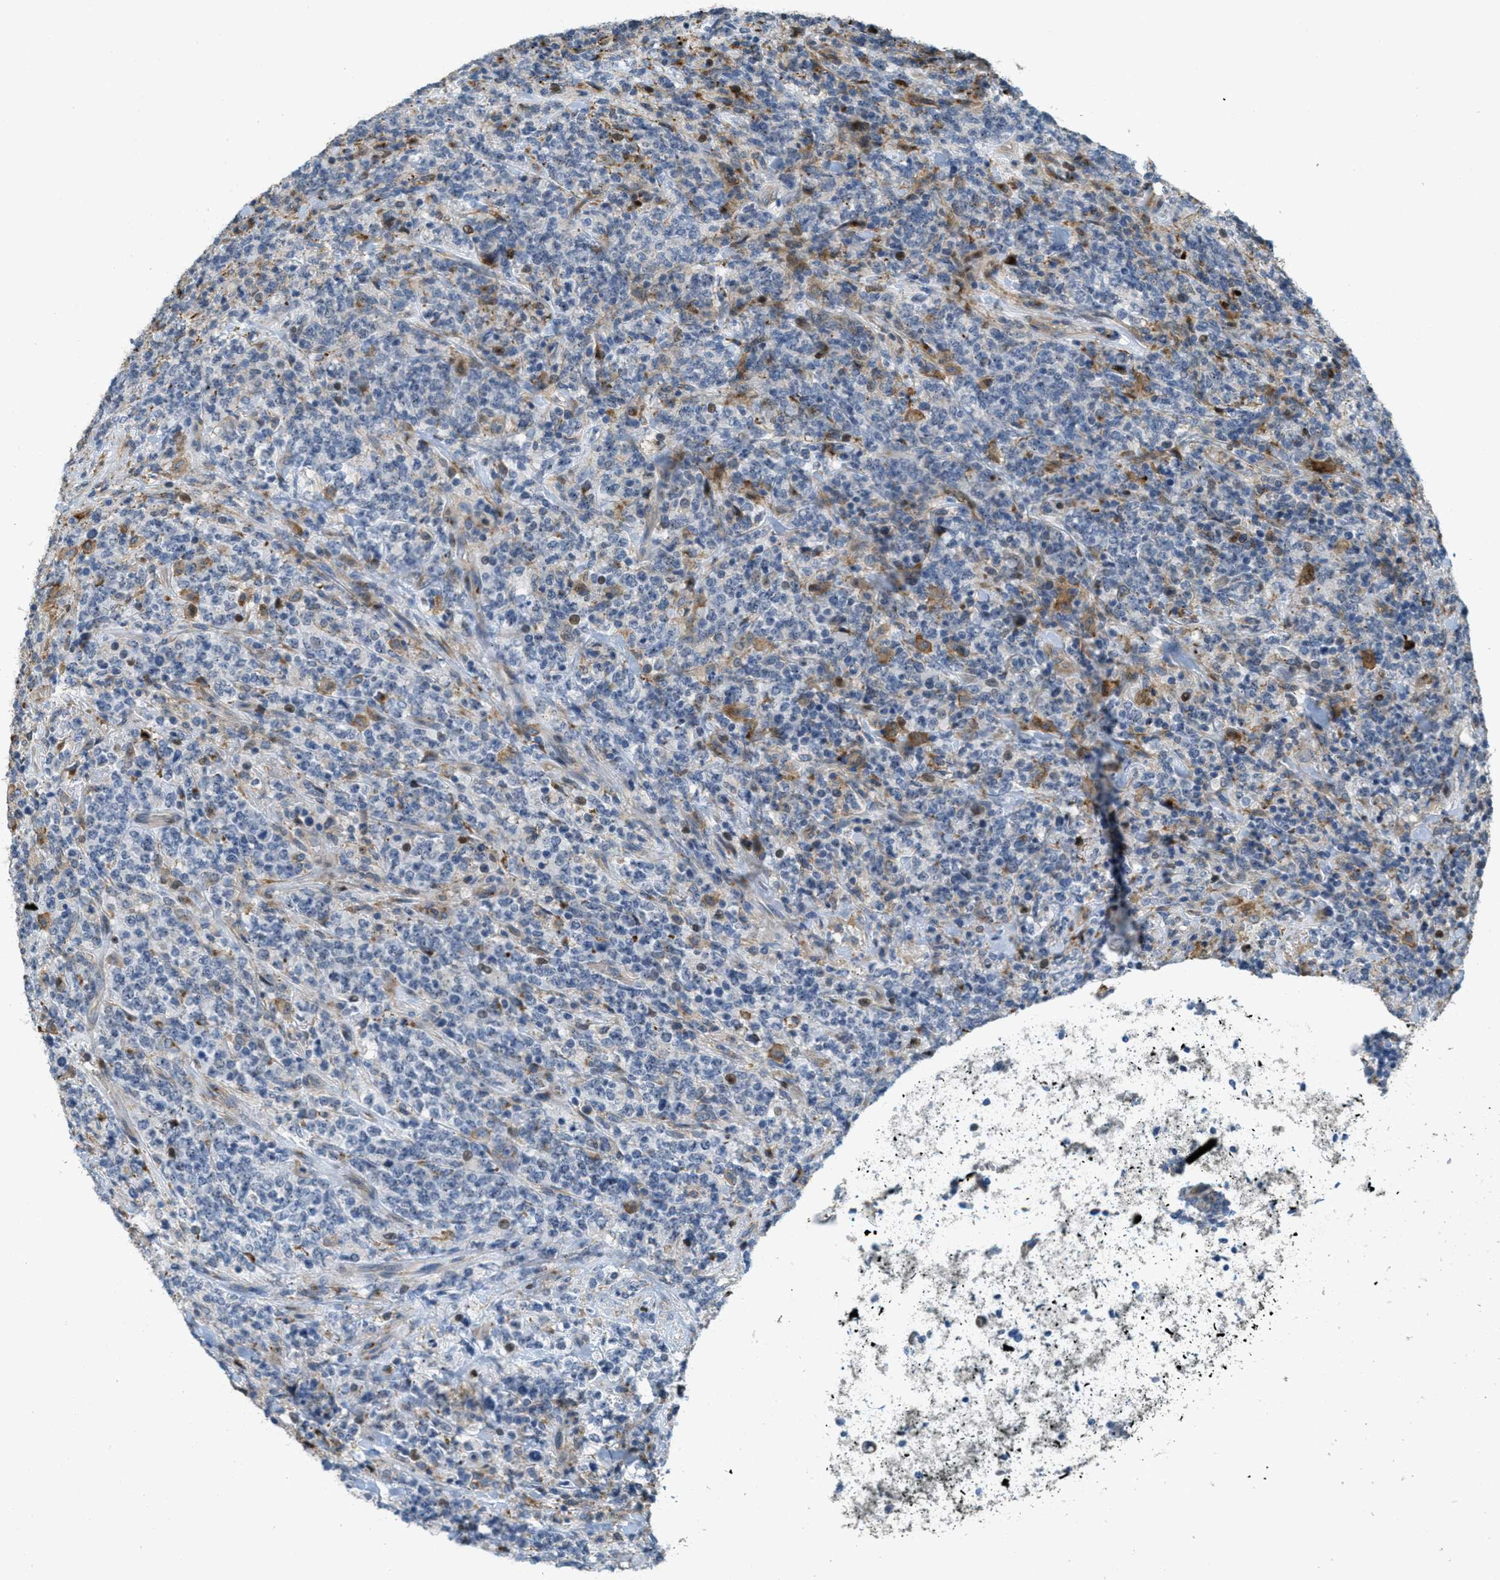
{"staining": {"intensity": "negative", "quantity": "none", "location": "none"}, "tissue": "lymphoma", "cell_type": "Tumor cells", "image_type": "cancer", "snomed": [{"axis": "morphology", "description": "Malignant lymphoma, non-Hodgkin's type, High grade"}, {"axis": "topography", "description": "Soft tissue"}], "caption": "Immunohistochemistry (IHC) photomicrograph of neoplastic tissue: human malignant lymphoma, non-Hodgkin's type (high-grade) stained with DAB (3,3'-diaminobenzidine) displays no significant protein staining in tumor cells. Nuclei are stained in blue.", "gene": "ADCY5", "patient": {"sex": "male", "age": 18}}